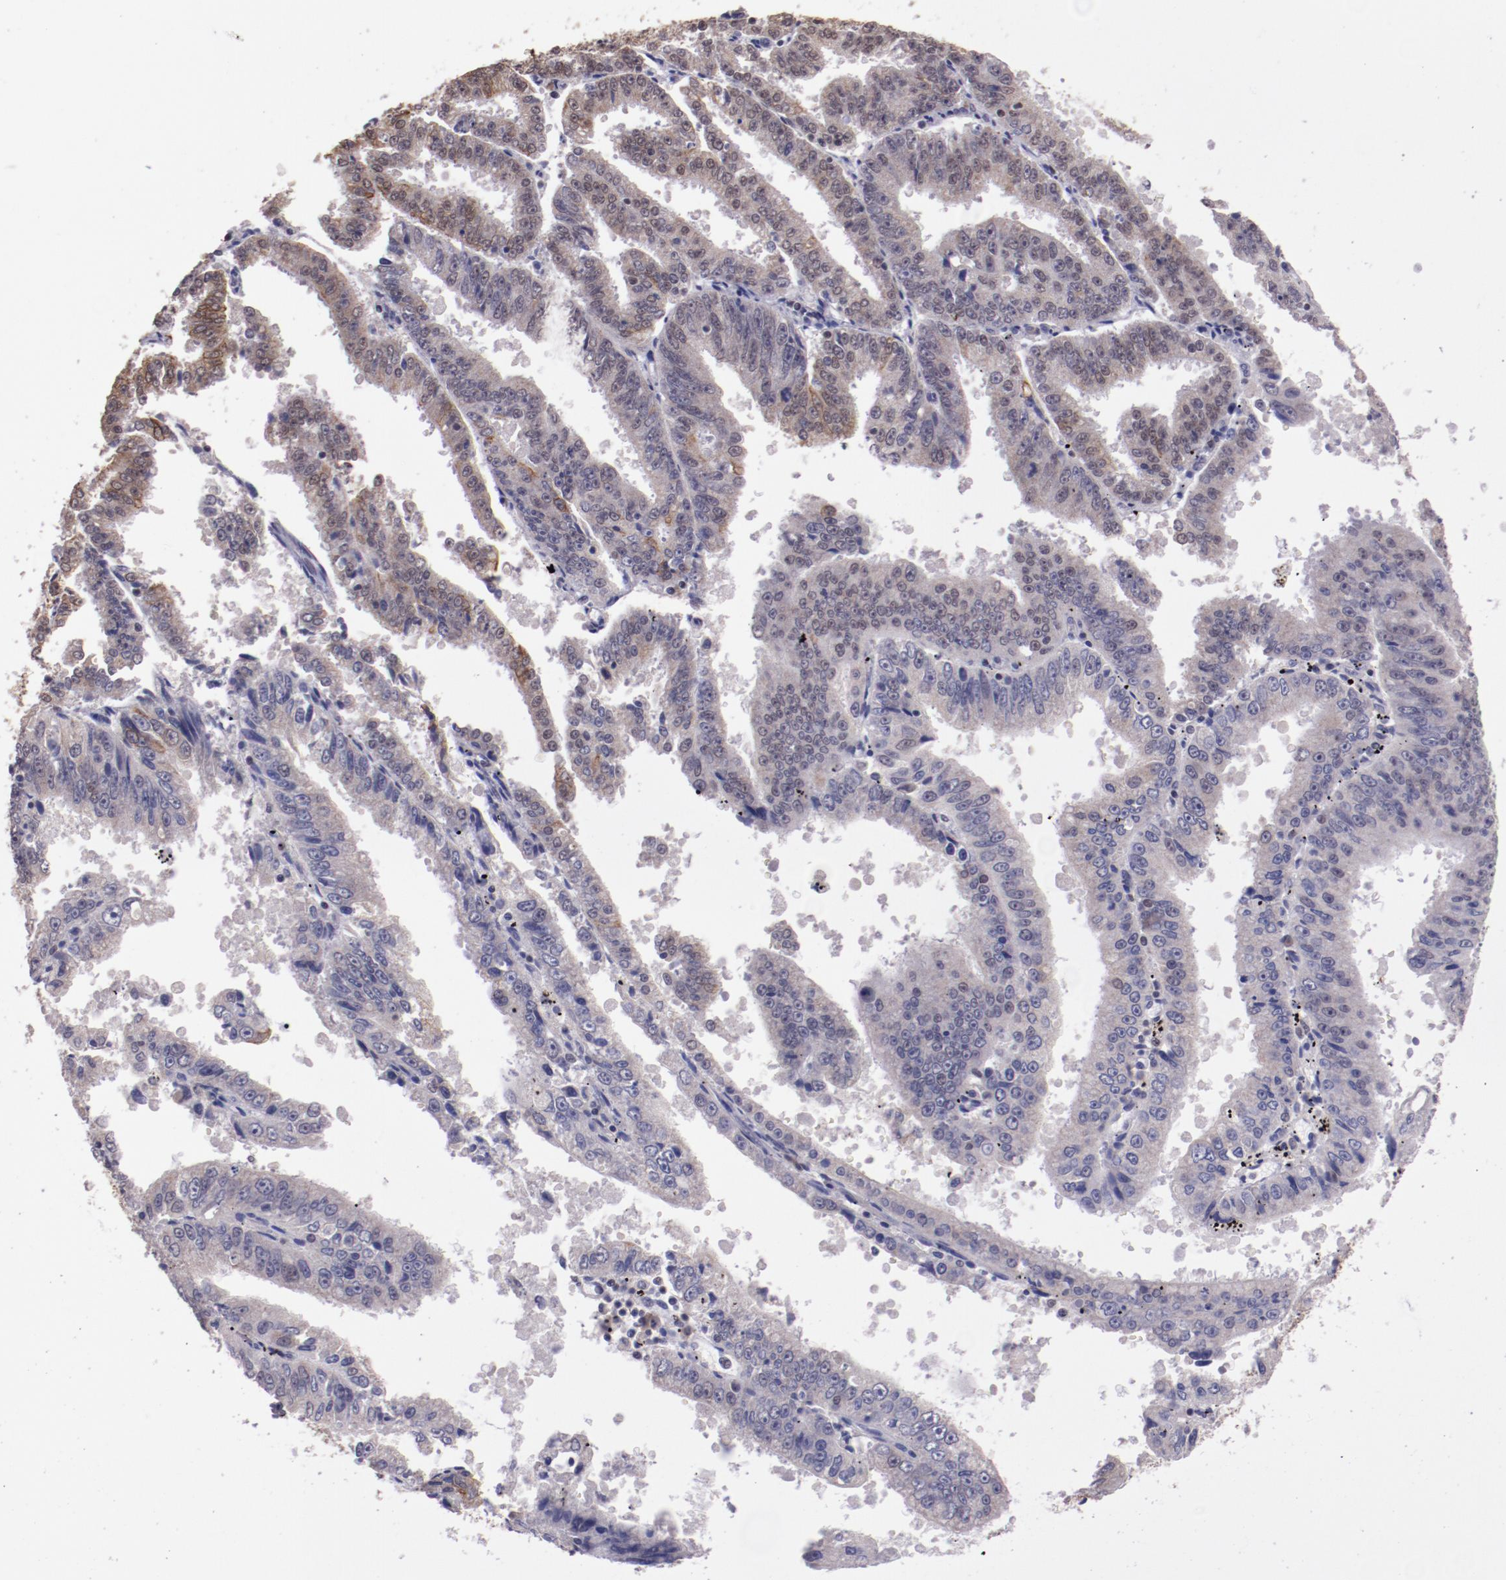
{"staining": {"intensity": "weak", "quantity": ">75%", "location": "cytoplasmic/membranous,nuclear"}, "tissue": "endometrial cancer", "cell_type": "Tumor cells", "image_type": "cancer", "snomed": [{"axis": "morphology", "description": "Adenocarcinoma, NOS"}, {"axis": "topography", "description": "Endometrium"}], "caption": "Immunohistochemical staining of endometrial cancer displays weak cytoplasmic/membranous and nuclear protein expression in approximately >75% of tumor cells.", "gene": "ELF1", "patient": {"sex": "female", "age": 66}}